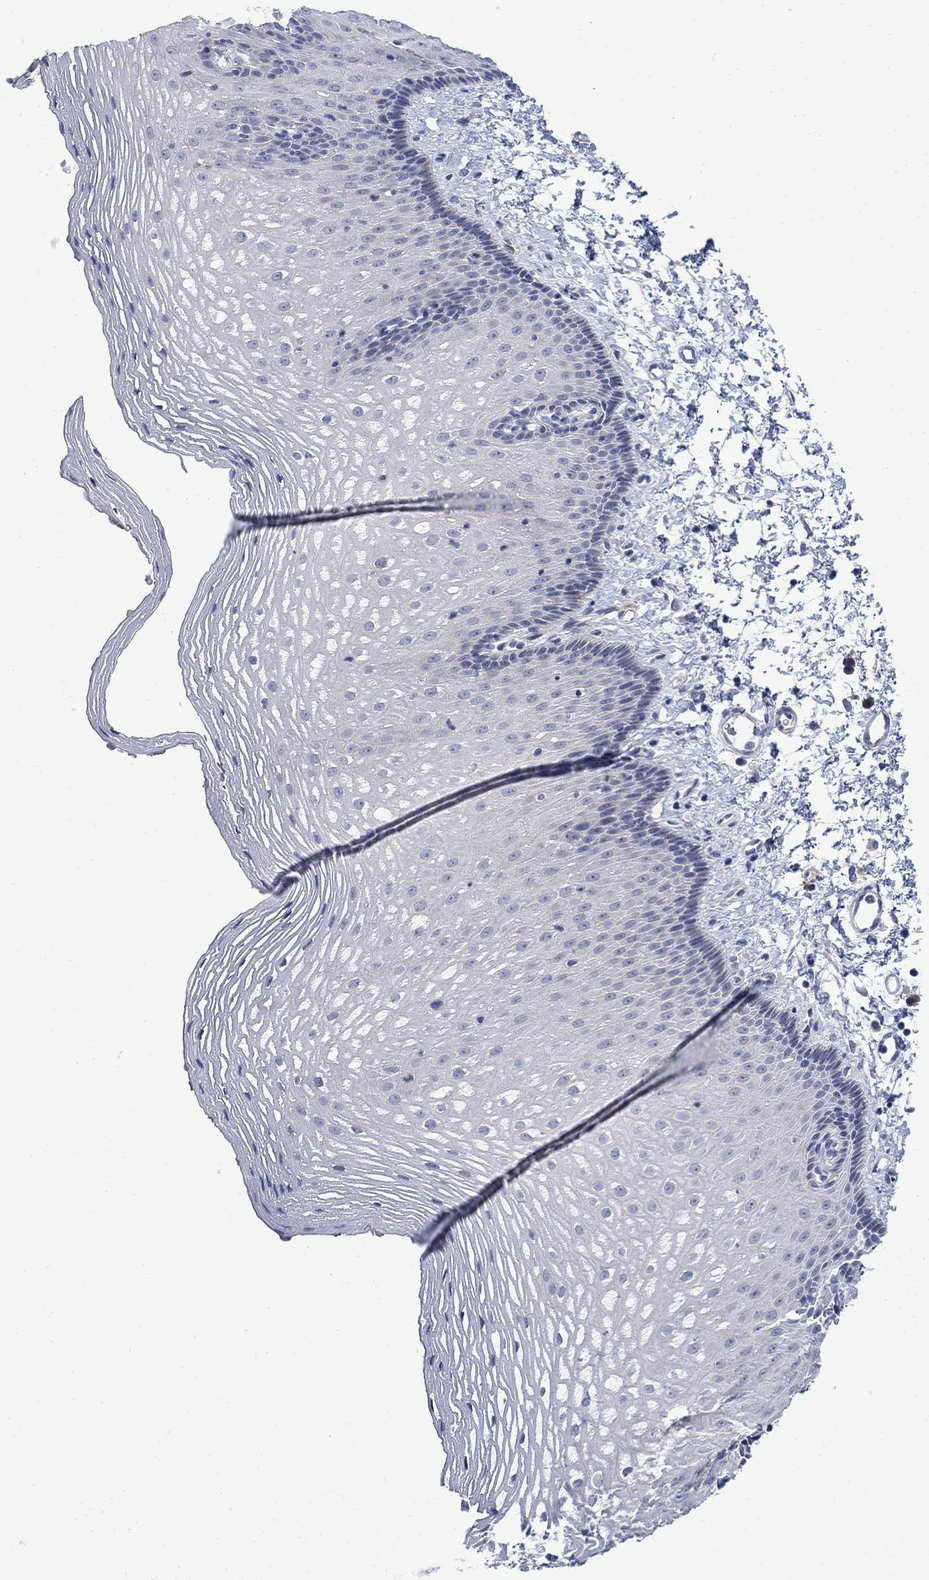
{"staining": {"intensity": "negative", "quantity": "none", "location": "none"}, "tissue": "esophagus", "cell_type": "Squamous epithelial cells", "image_type": "normal", "snomed": [{"axis": "morphology", "description": "Normal tissue, NOS"}, {"axis": "topography", "description": "Esophagus"}], "caption": "An image of human esophagus is negative for staining in squamous epithelial cells. (IHC, brightfield microscopy, high magnification).", "gene": "DLK1", "patient": {"sex": "male", "age": 76}}